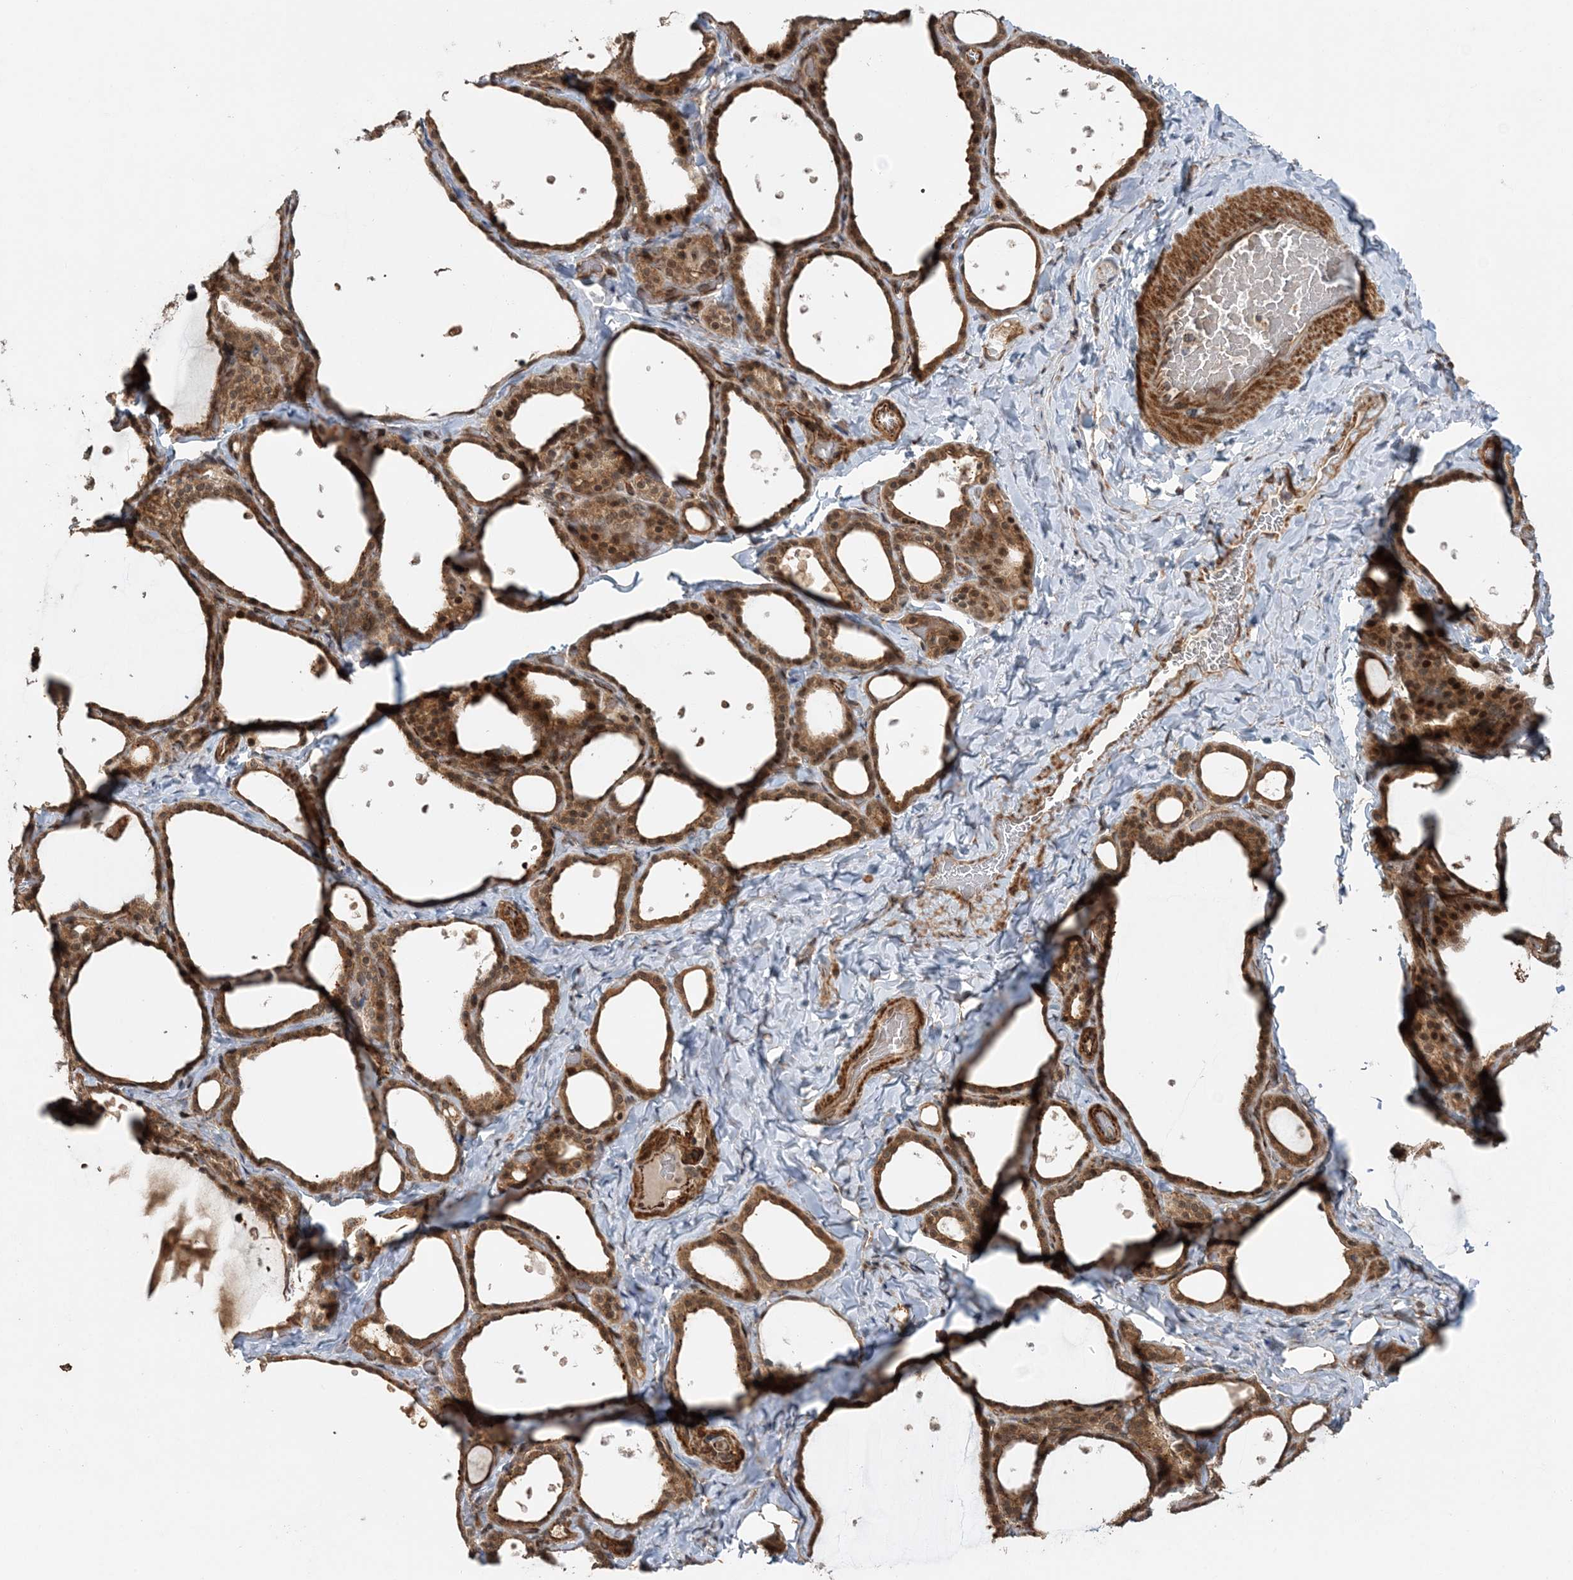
{"staining": {"intensity": "moderate", "quantity": ">75%", "location": "cytoplasmic/membranous,nuclear"}, "tissue": "thyroid gland", "cell_type": "Glandular cells", "image_type": "normal", "snomed": [{"axis": "morphology", "description": "Normal tissue, NOS"}, {"axis": "topography", "description": "Thyroid gland"}], "caption": "High-power microscopy captured an immunohistochemistry photomicrograph of unremarkable thyroid gland, revealing moderate cytoplasmic/membranous,nuclear staining in about >75% of glandular cells.", "gene": "UBTD2", "patient": {"sex": "female", "age": 44}}